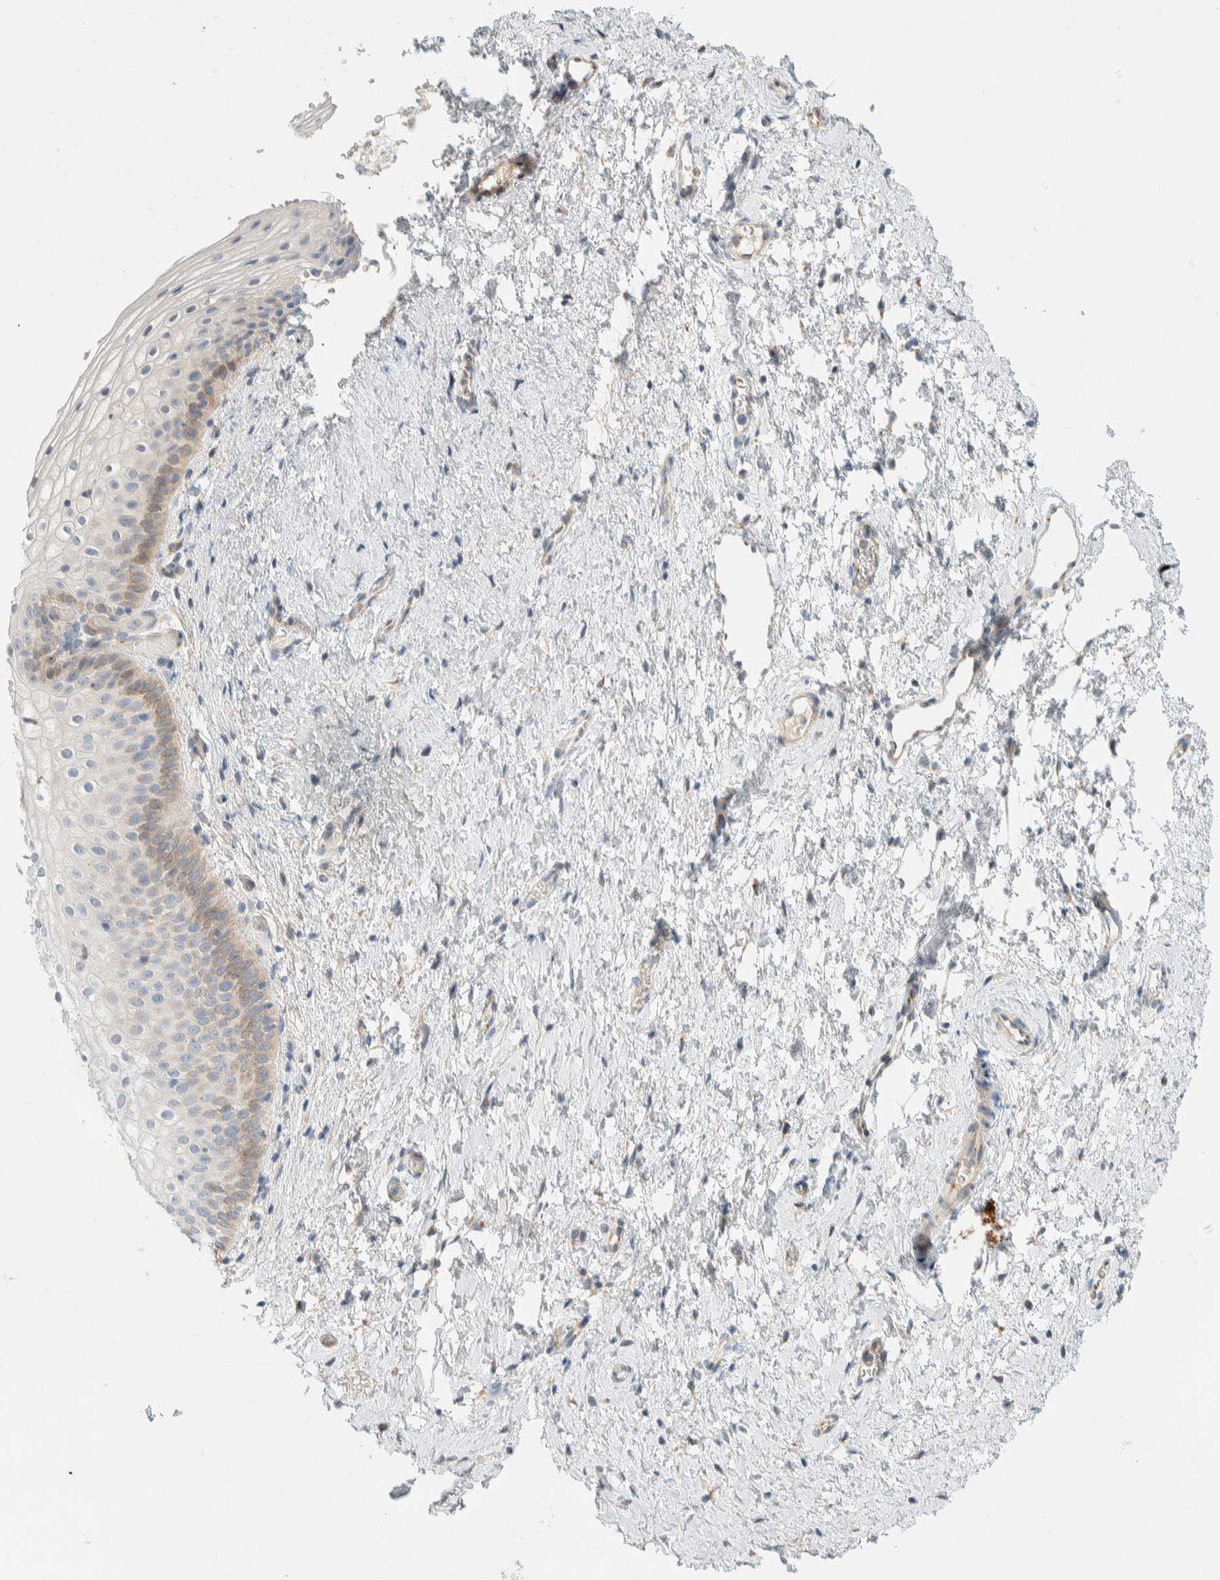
{"staining": {"intensity": "weak", "quantity": ">75%", "location": "cytoplasmic/membranous"}, "tissue": "cervix", "cell_type": "Glandular cells", "image_type": "normal", "snomed": [{"axis": "morphology", "description": "Normal tissue, NOS"}, {"axis": "topography", "description": "Cervix"}], "caption": "Weak cytoplasmic/membranous staining is present in about >75% of glandular cells in benign cervix. Ihc stains the protein of interest in brown and the nuclei are stained blue.", "gene": "TMEM184B", "patient": {"sex": "female", "age": 72}}